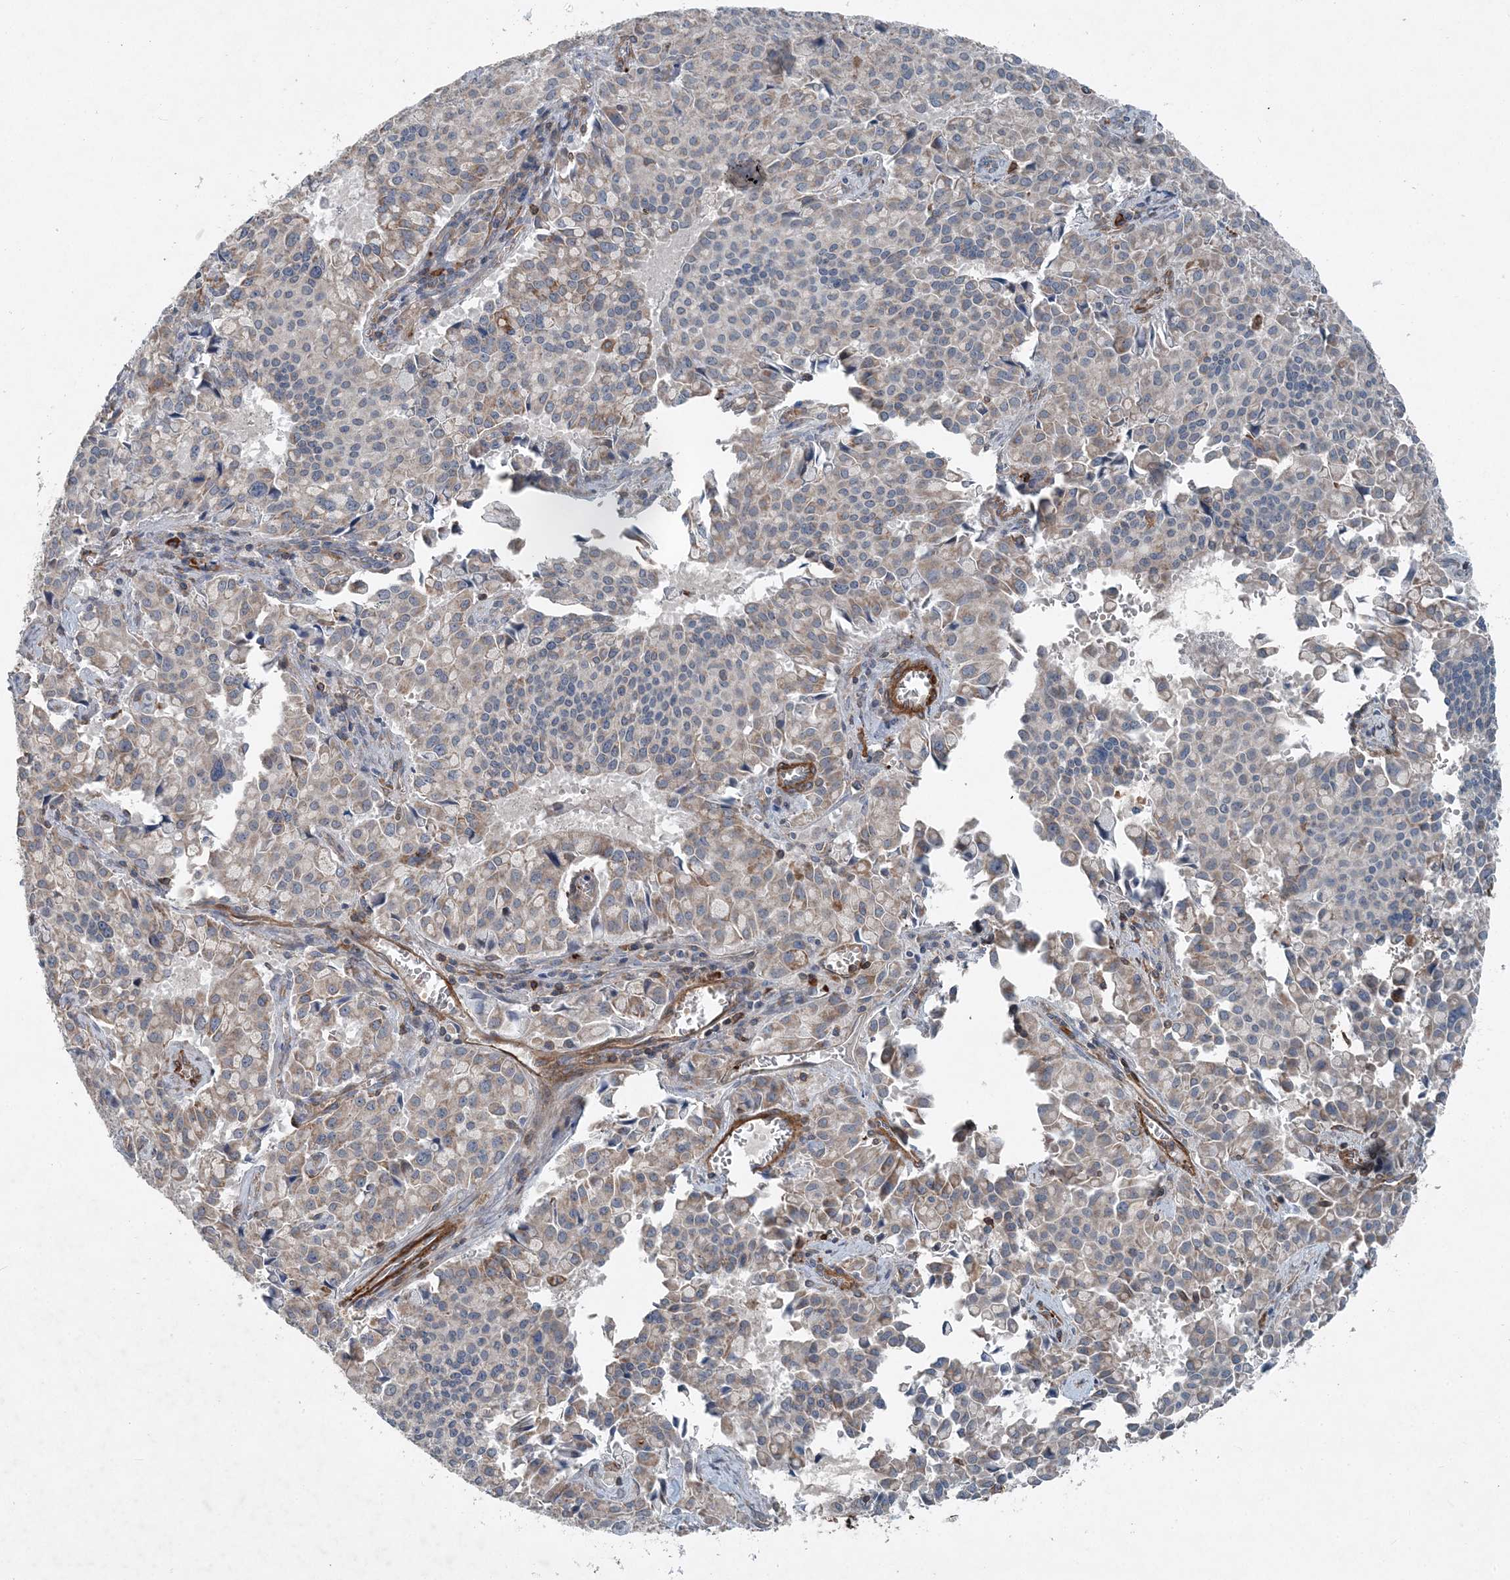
{"staining": {"intensity": "weak", "quantity": "<25%", "location": "cytoplasmic/membranous"}, "tissue": "pancreatic cancer", "cell_type": "Tumor cells", "image_type": "cancer", "snomed": [{"axis": "morphology", "description": "Adenocarcinoma, NOS"}, {"axis": "topography", "description": "Pancreas"}], "caption": "A micrograph of adenocarcinoma (pancreatic) stained for a protein displays no brown staining in tumor cells.", "gene": "DGUOK", "patient": {"sex": "male", "age": 65}}